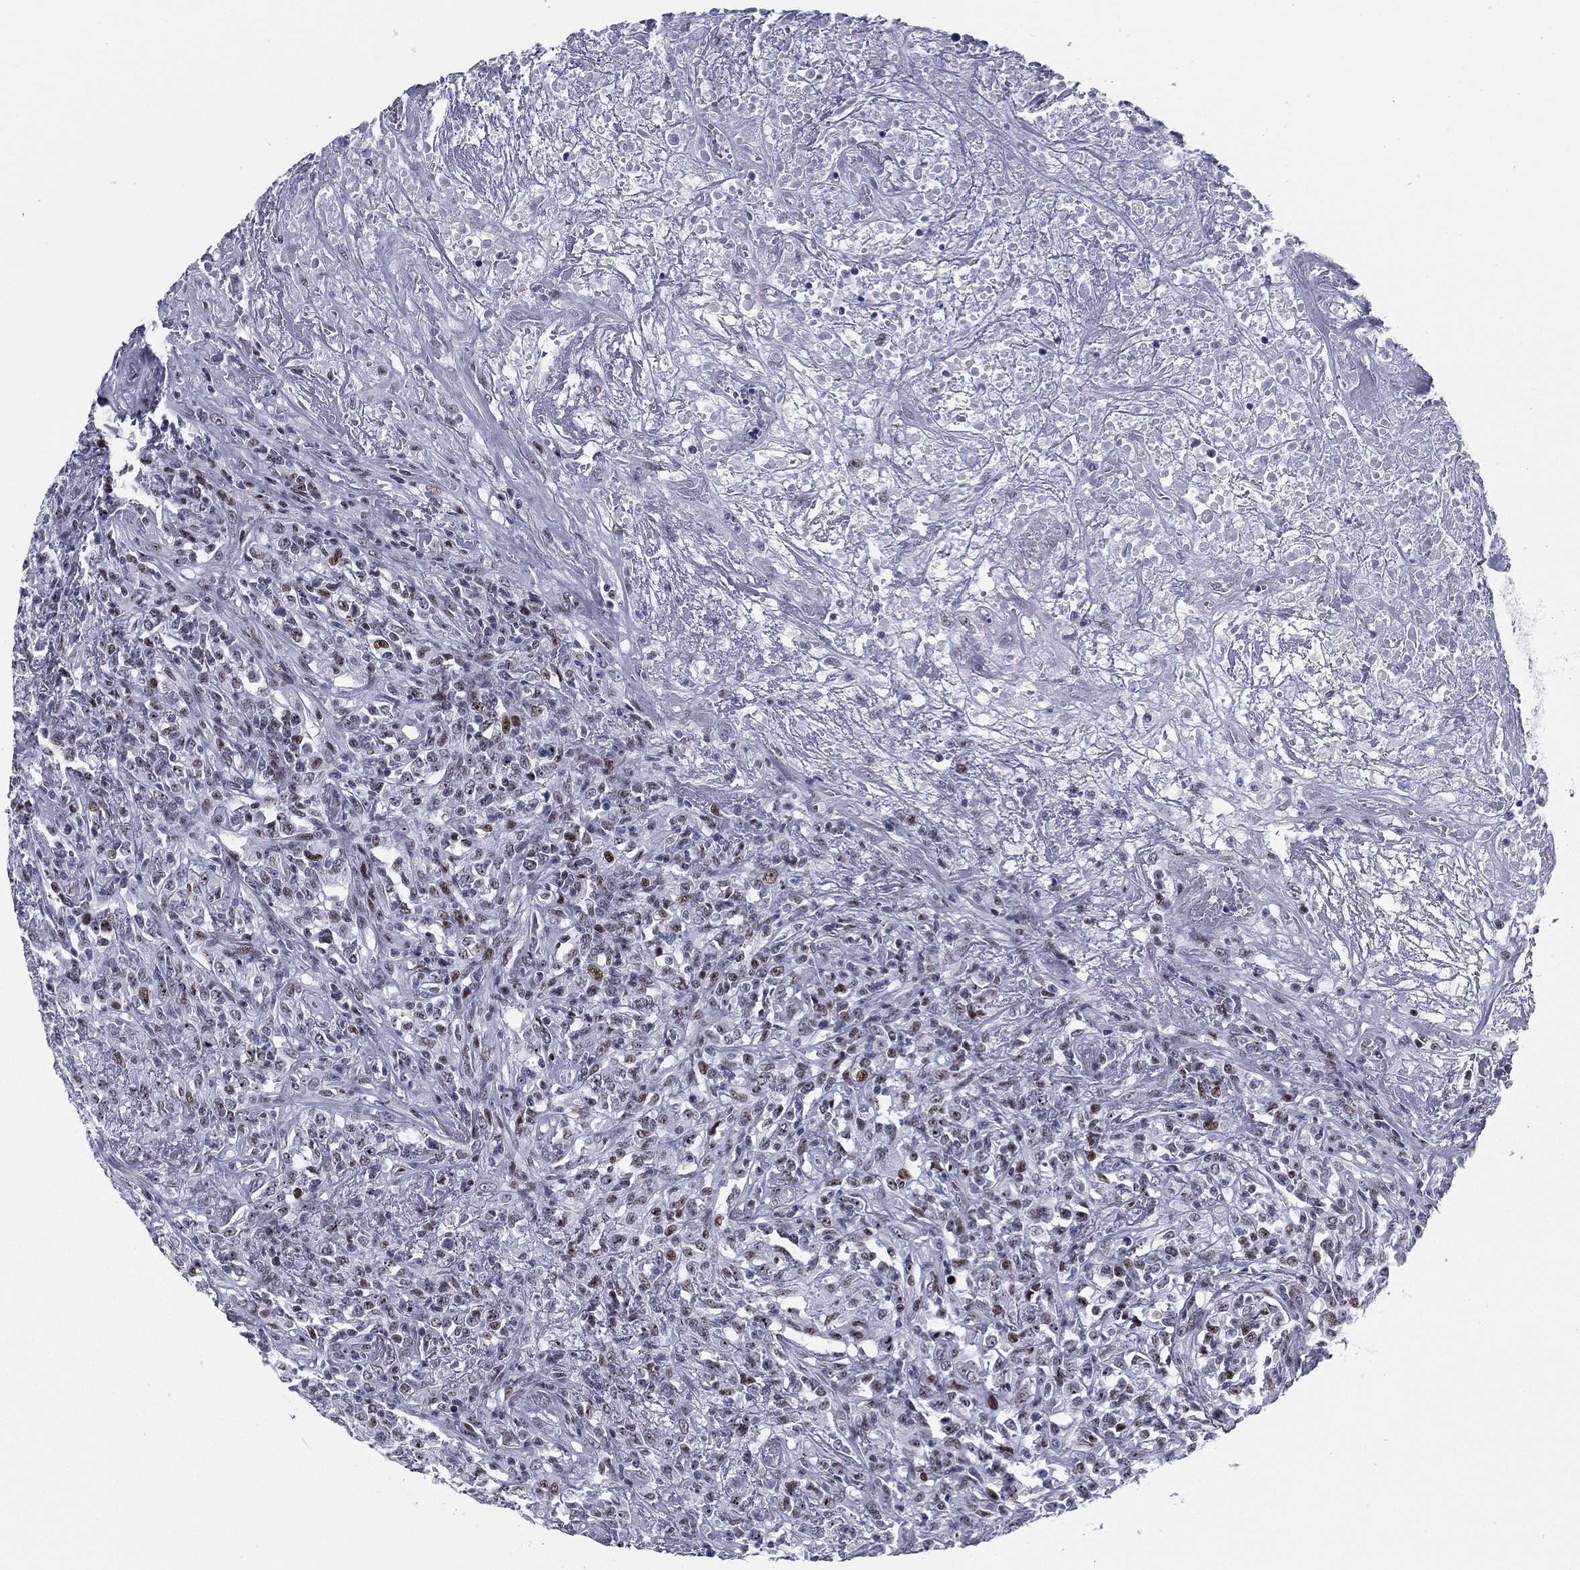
{"staining": {"intensity": "moderate", "quantity": "25%-75%", "location": "nuclear"}, "tissue": "lymphoma", "cell_type": "Tumor cells", "image_type": "cancer", "snomed": [{"axis": "morphology", "description": "Malignant lymphoma, non-Hodgkin's type, High grade"}, {"axis": "topography", "description": "Lung"}], "caption": "Moderate nuclear protein expression is identified in approximately 25%-75% of tumor cells in lymphoma. The staining is performed using DAB (3,3'-diaminobenzidine) brown chromogen to label protein expression. The nuclei are counter-stained blue using hematoxylin.", "gene": "CYB561D2", "patient": {"sex": "male", "age": 79}}